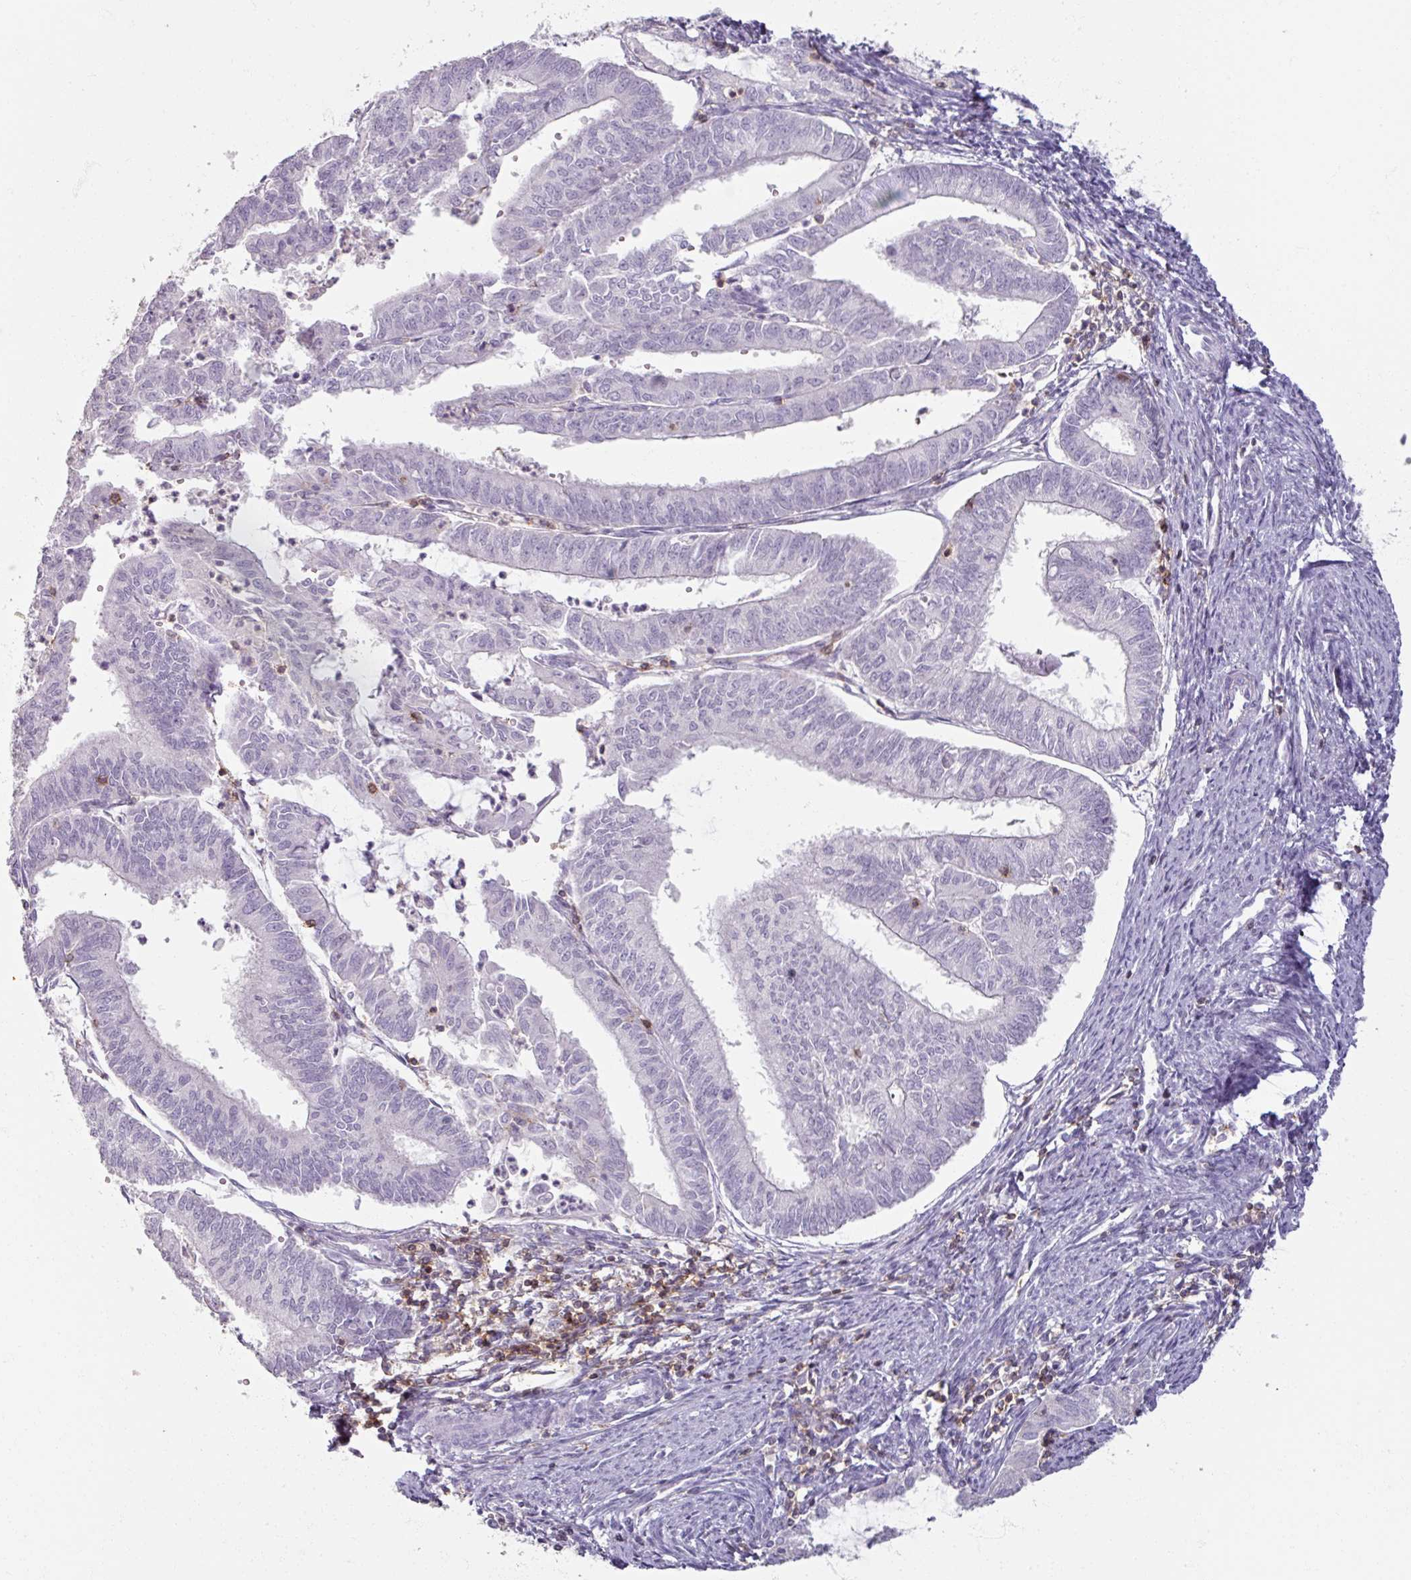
{"staining": {"intensity": "negative", "quantity": "none", "location": "none"}, "tissue": "endometrial cancer", "cell_type": "Tumor cells", "image_type": "cancer", "snomed": [{"axis": "morphology", "description": "Adenocarcinoma, NOS"}, {"axis": "topography", "description": "Endometrium"}], "caption": "Endometrial cancer (adenocarcinoma) was stained to show a protein in brown. There is no significant expression in tumor cells.", "gene": "PTPRC", "patient": {"sex": "female", "age": 70}}